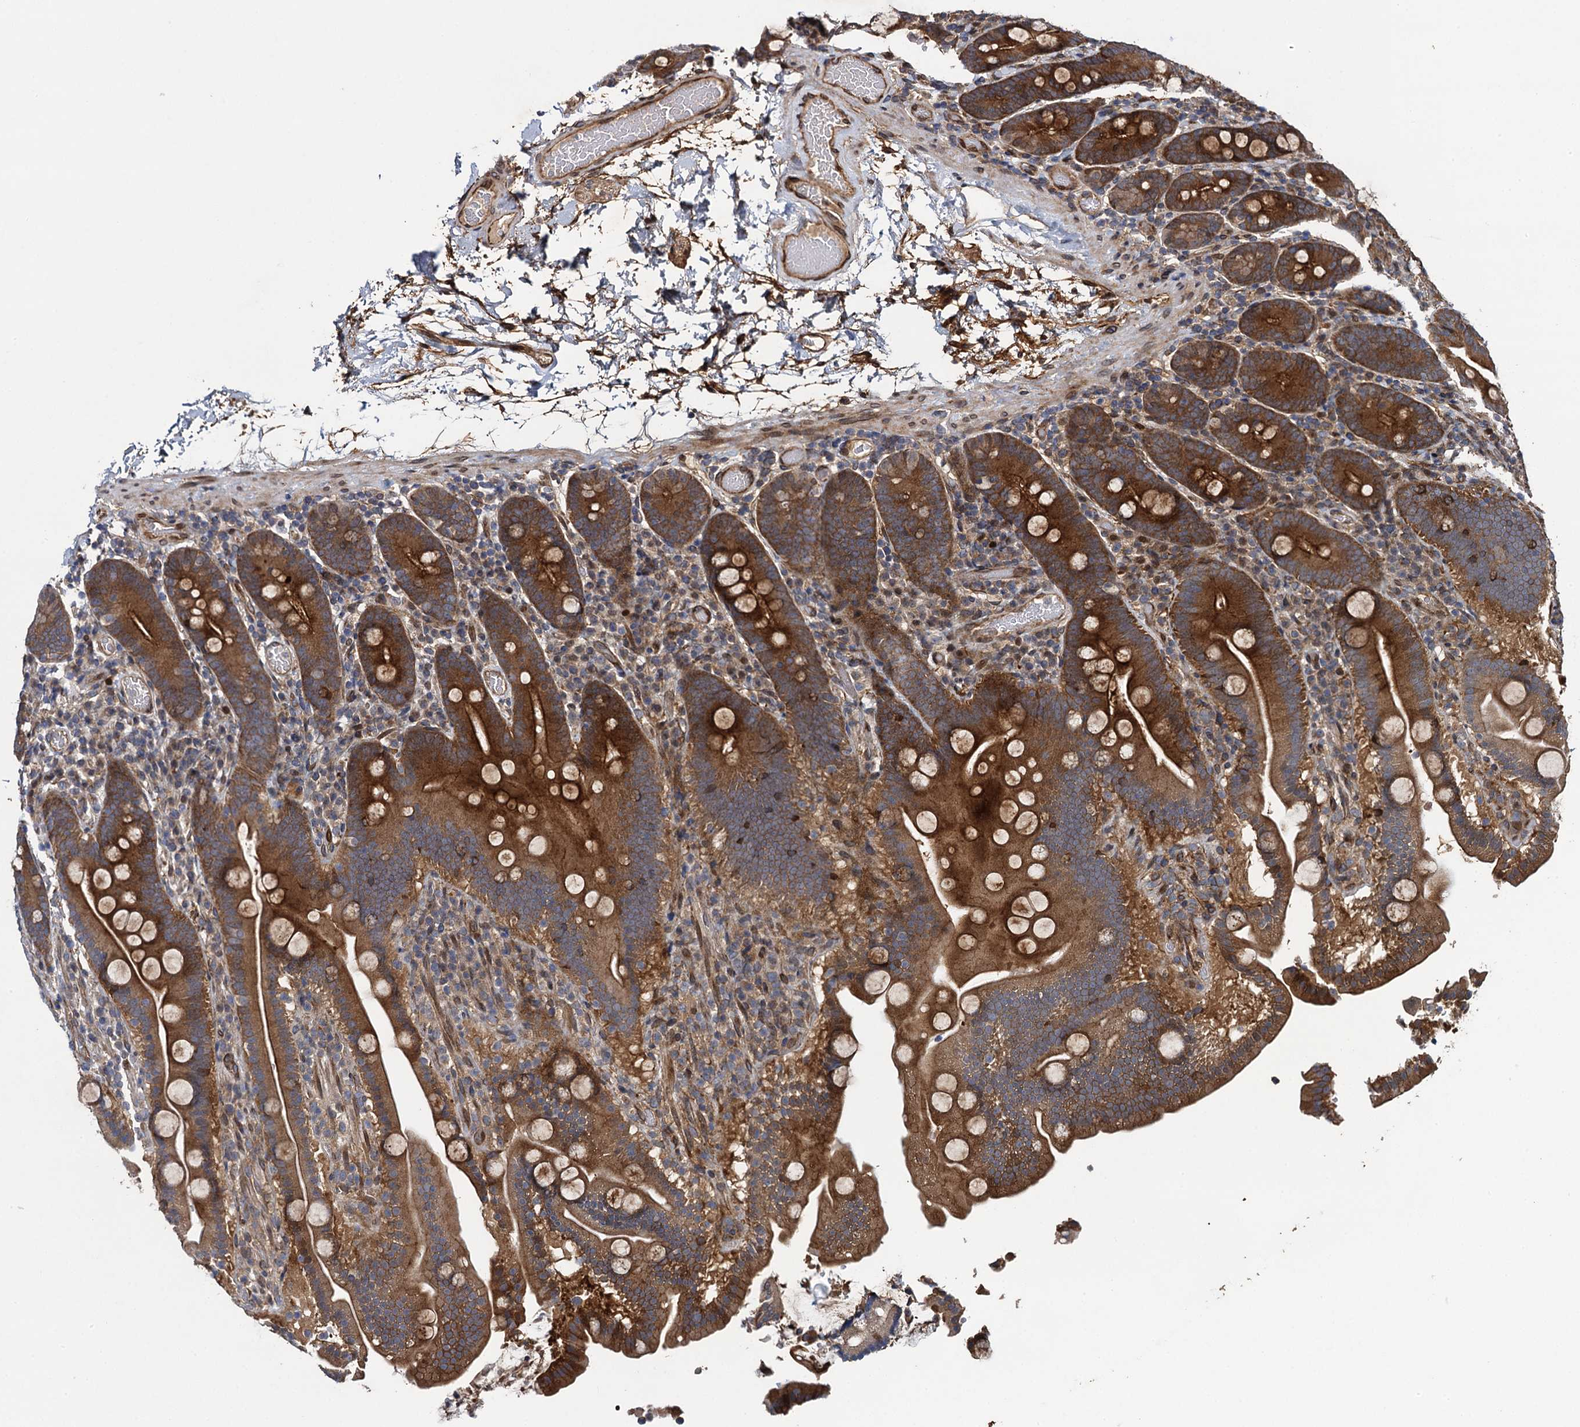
{"staining": {"intensity": "strong", "quantity": ">75%", "location": "cytoplasmic/membranous"}, "tissue": "duodenum", "cell_type": "Glandular cells", "image_type": "normal", "snomed": [{"axis": "morphology", "description": "Normal tissue, NOS"}, {"axis": "topography", "description": "Duodenum"}], "caption": "Approximately >75% of glandular cells in normal duodenum demonstrate strong cytoplasmic/membranous protein staining as visualized by brown immunohistochemical staining.", "gene": "RHOBTB1", "patient": {"sex": "male", "age": 55}}